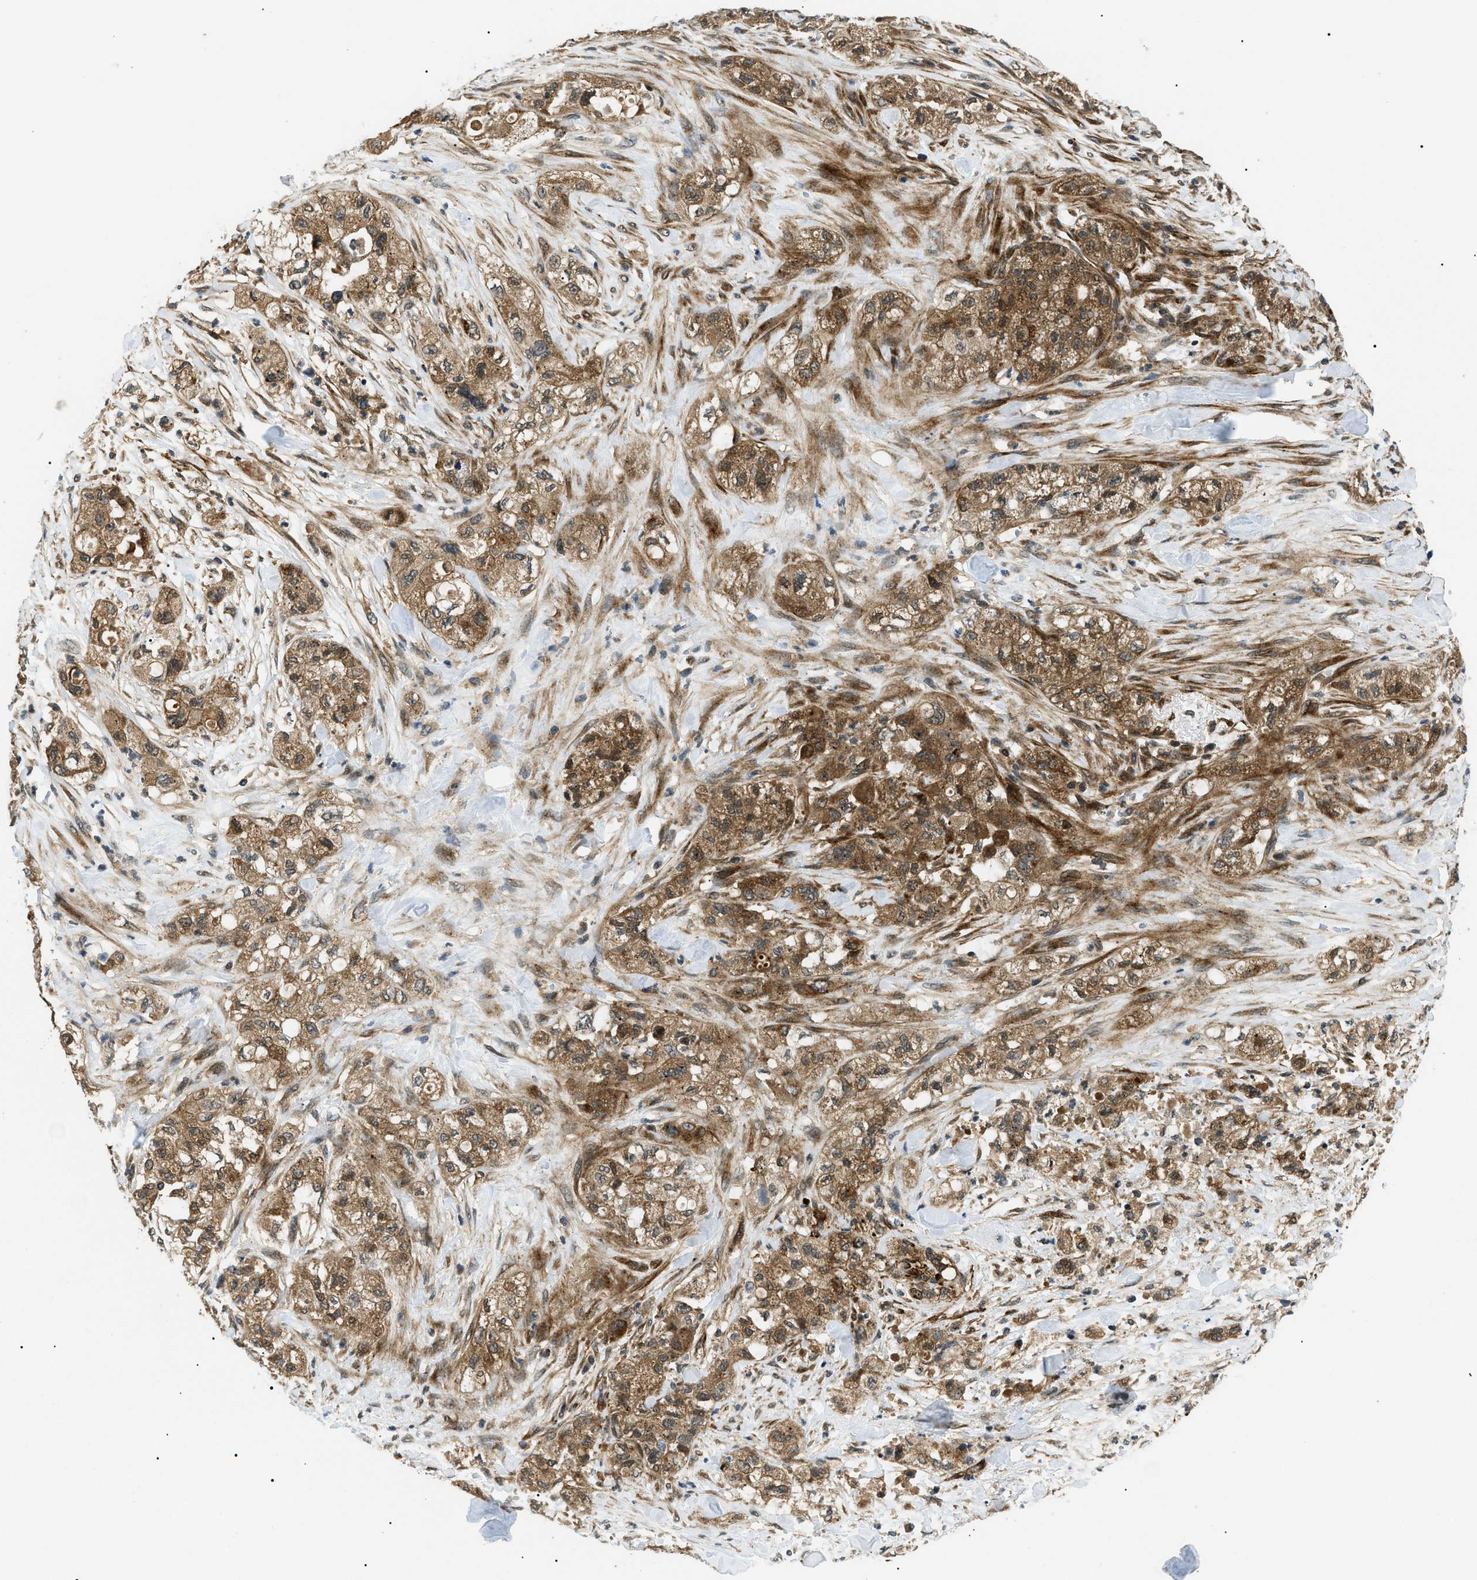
{"staining": {"intensity": "moderate", "quantity": ">75%", "location": "cytoplasmic/membranous"}, "tissue": "pancreatic cancer", "cell_type": "Tumor cells", "image_type": "cancer", "snomed": [{"axis": "morphology", "description": "Adenocarcinoma, NOS"}, {"axis": "topography", "description": "Pancreas"}], "caption": "Moderate cytoplasmic/membranous protein positivity is present in approximately >75% of tumor cells in pancreatic cancer.", "gene": "ATP6AP1", "patient": {"sex": "female", "age": 78}}